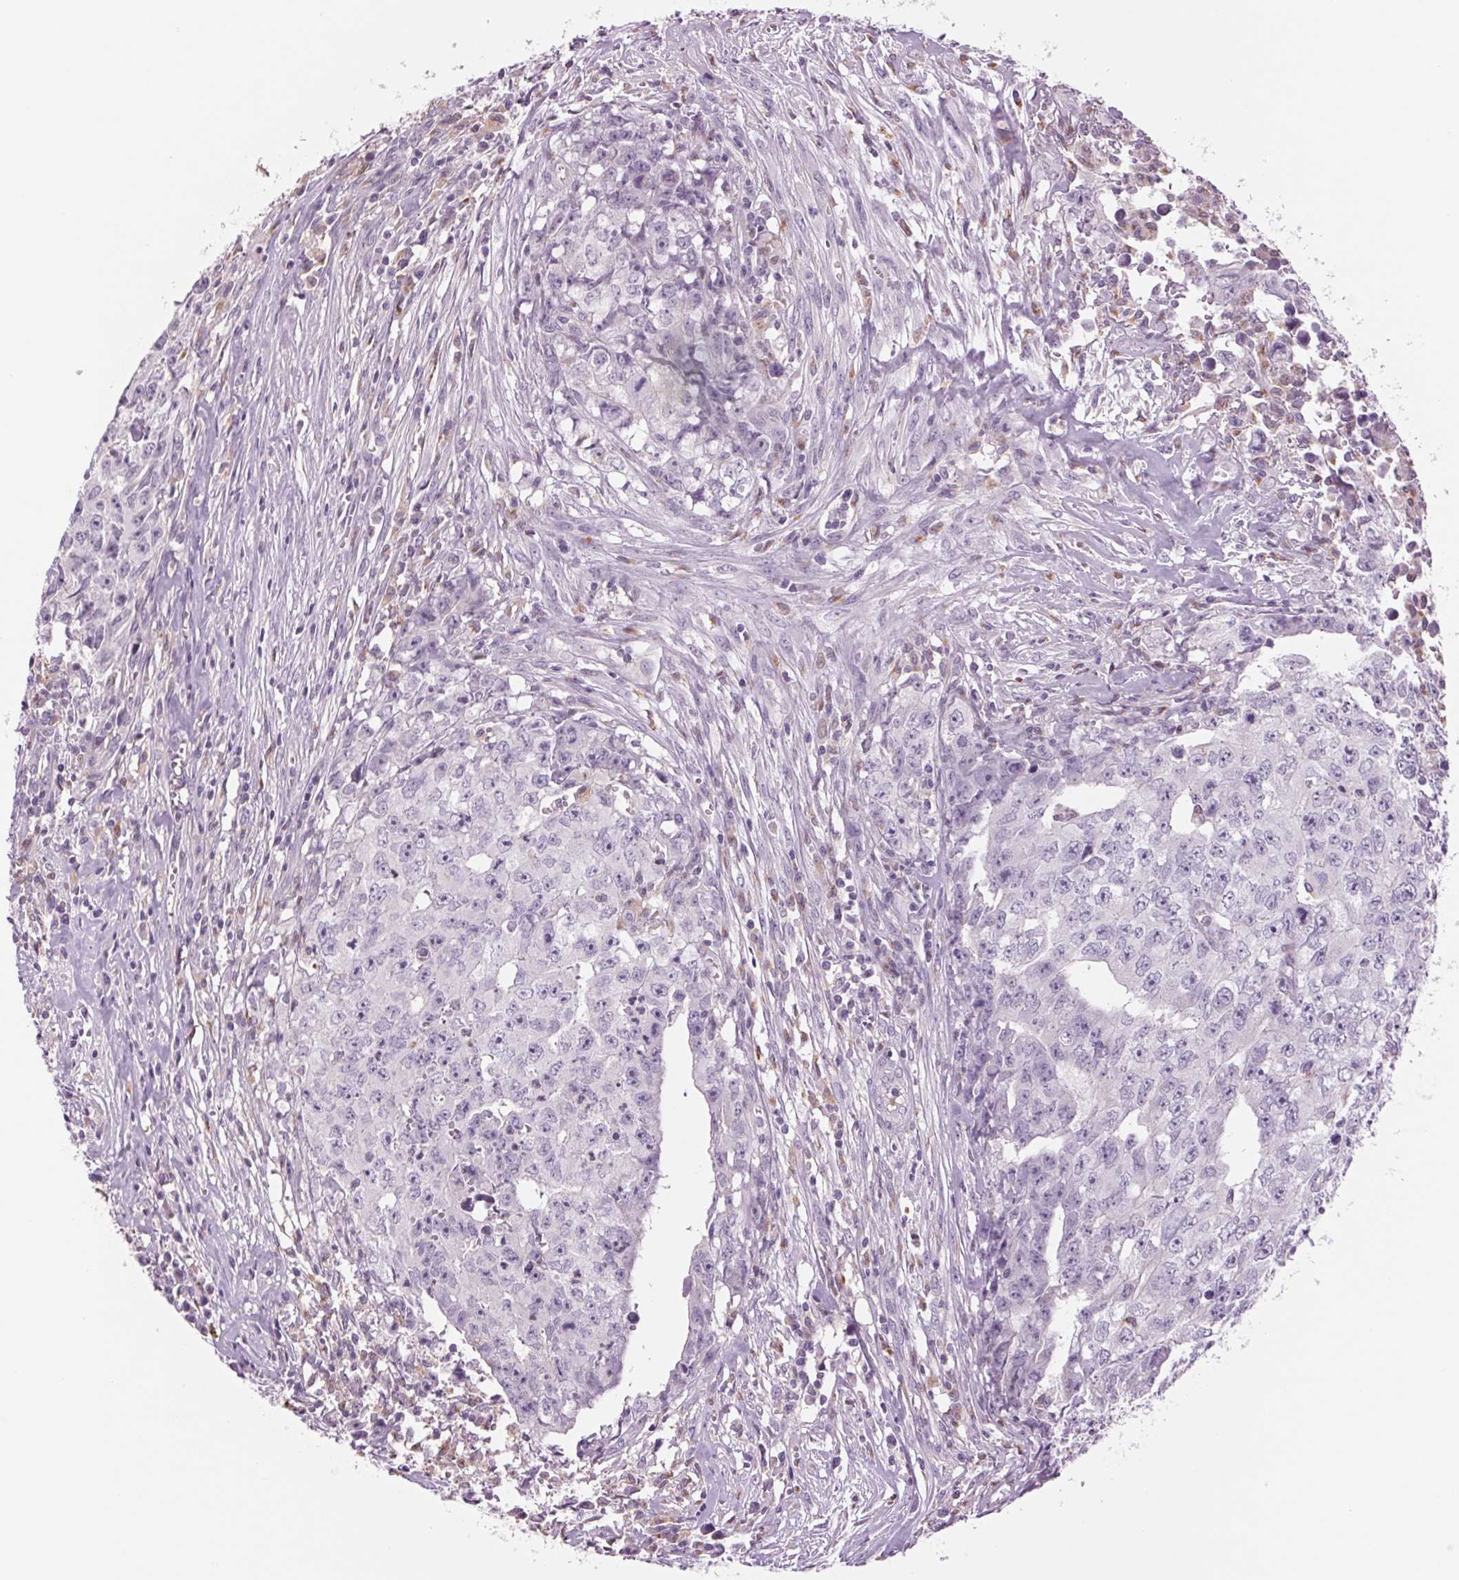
{"staining": {"intensity": "negative", "quantity": "none", "location": "none"}, "tissue": "testis cancer", "cell_type": "Tumor cells", "image_type": "cancer", "snomed": [{"axis": "morphology", "description": "Carcinoma, Embryonal, NOS"}, {"axis": "morphology", "description": "Teratoma, malignant, NOS"}, {"axis": "topography", "description": "Testis"}], "caption": "Immunohistochemical staining of malignant teratoma (testis) reveals no significant positivity in tumor cells.", "gene": "MPO", "patient": {"sex": "male", "age": 24}}